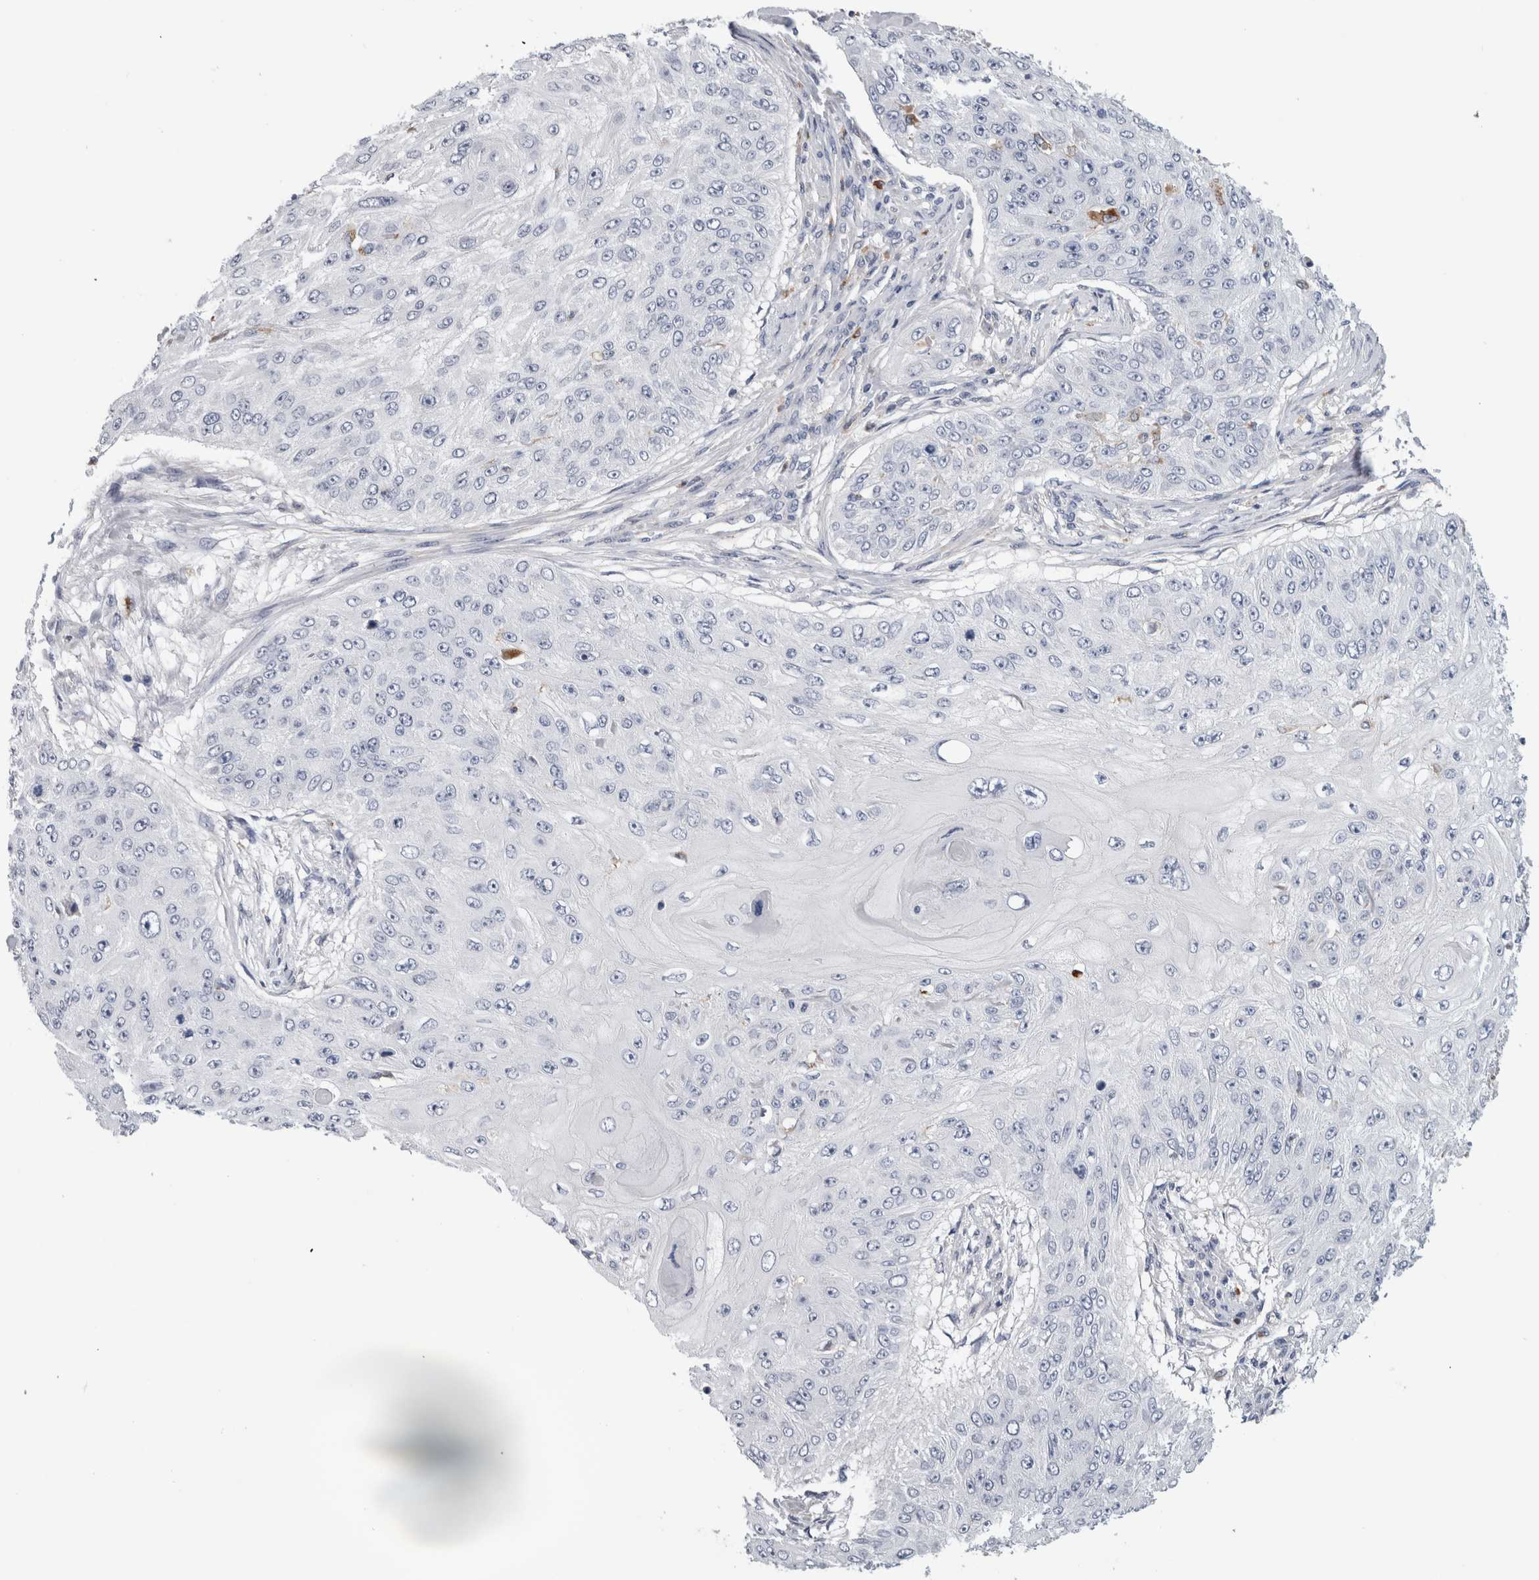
{"staining": {"intensity": "negative", "quantity": "none", "location": "none"}, "tissue": "skin cancer", "cell_type": "Tumor cells", "image_type": "cancer", "snomed": [{"axis": "morphology", "description": "Squamous cell carcinoma, NOS"}, {"axis": "topography", "description": "Skin"}], "caption": "Immunohistochemistry histopathology image of neoplastic tissue: human skin cancer stained with DAB (3,3'-diaminobenzidine) exhibits no significant protein staining in tumor cells. (DAB (3,3'-diaminobenzidine) immunohistochemistry (IHC) with hematoxylin counter stain).", "gene": "CD63", "patient": {"sex": "female", "age": 80}}